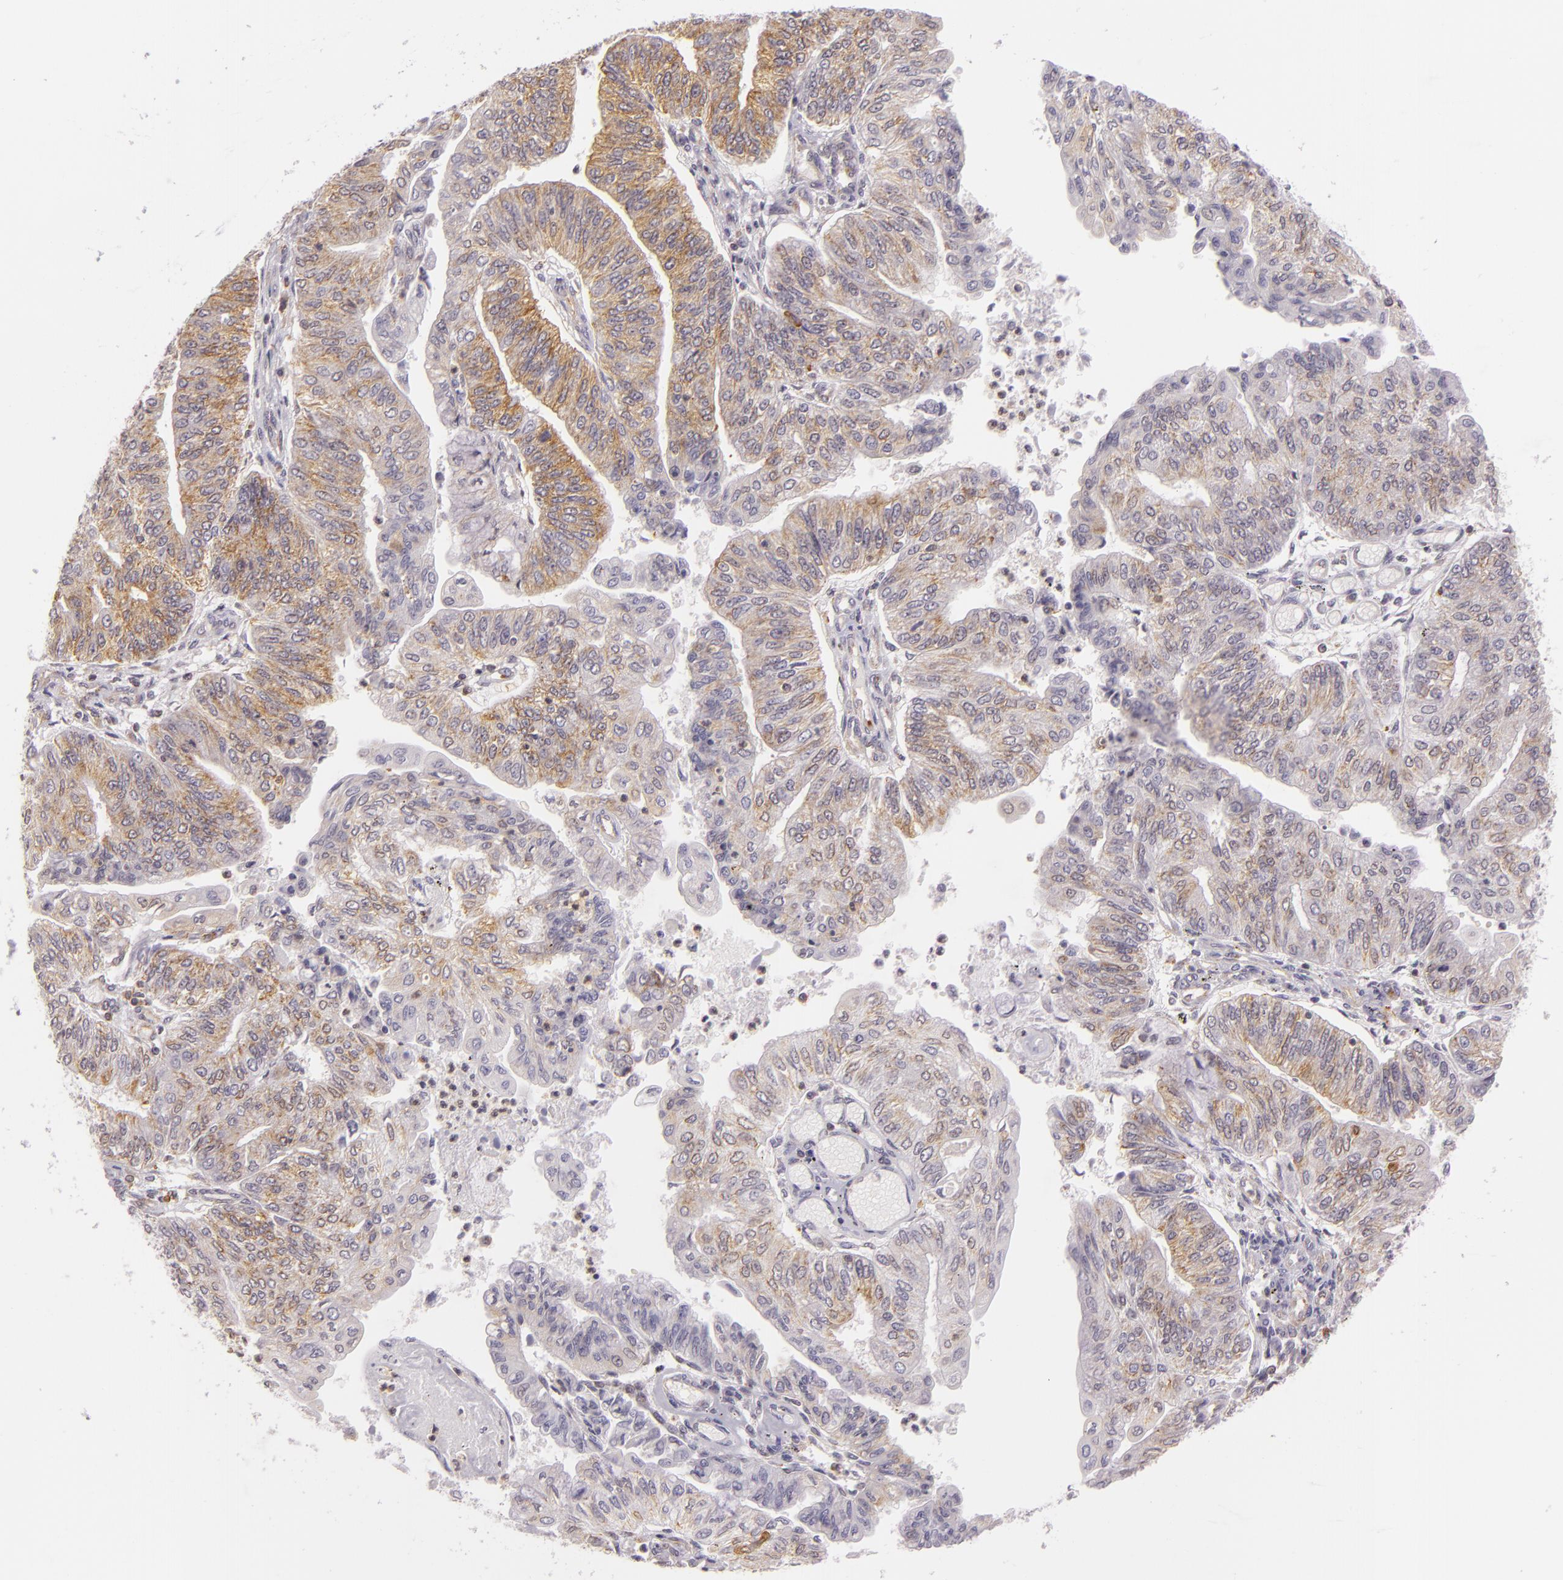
{"staining": {"intensity": "weak", "quantity": "25%-75%", "location": "cytoplasmic/membranous"}, "tissue": "endometrial cancer", "cell_type": "Tumor cells", "image_type": "cancer", "snomed": [{"axis": "morphology", "description": "Adenocarcinoma, NOS"}, {"axis": "topography", "description": "Endometrium"}], "caption": "IHC of human adenocarcinoma (endometrial) displays low levels of weak cytoplasmic/membranous positivity in approximately 25%-75% of tumor cells.", "gene": "IMPDH1", "patient": {"sex": "female", "age": 59}}